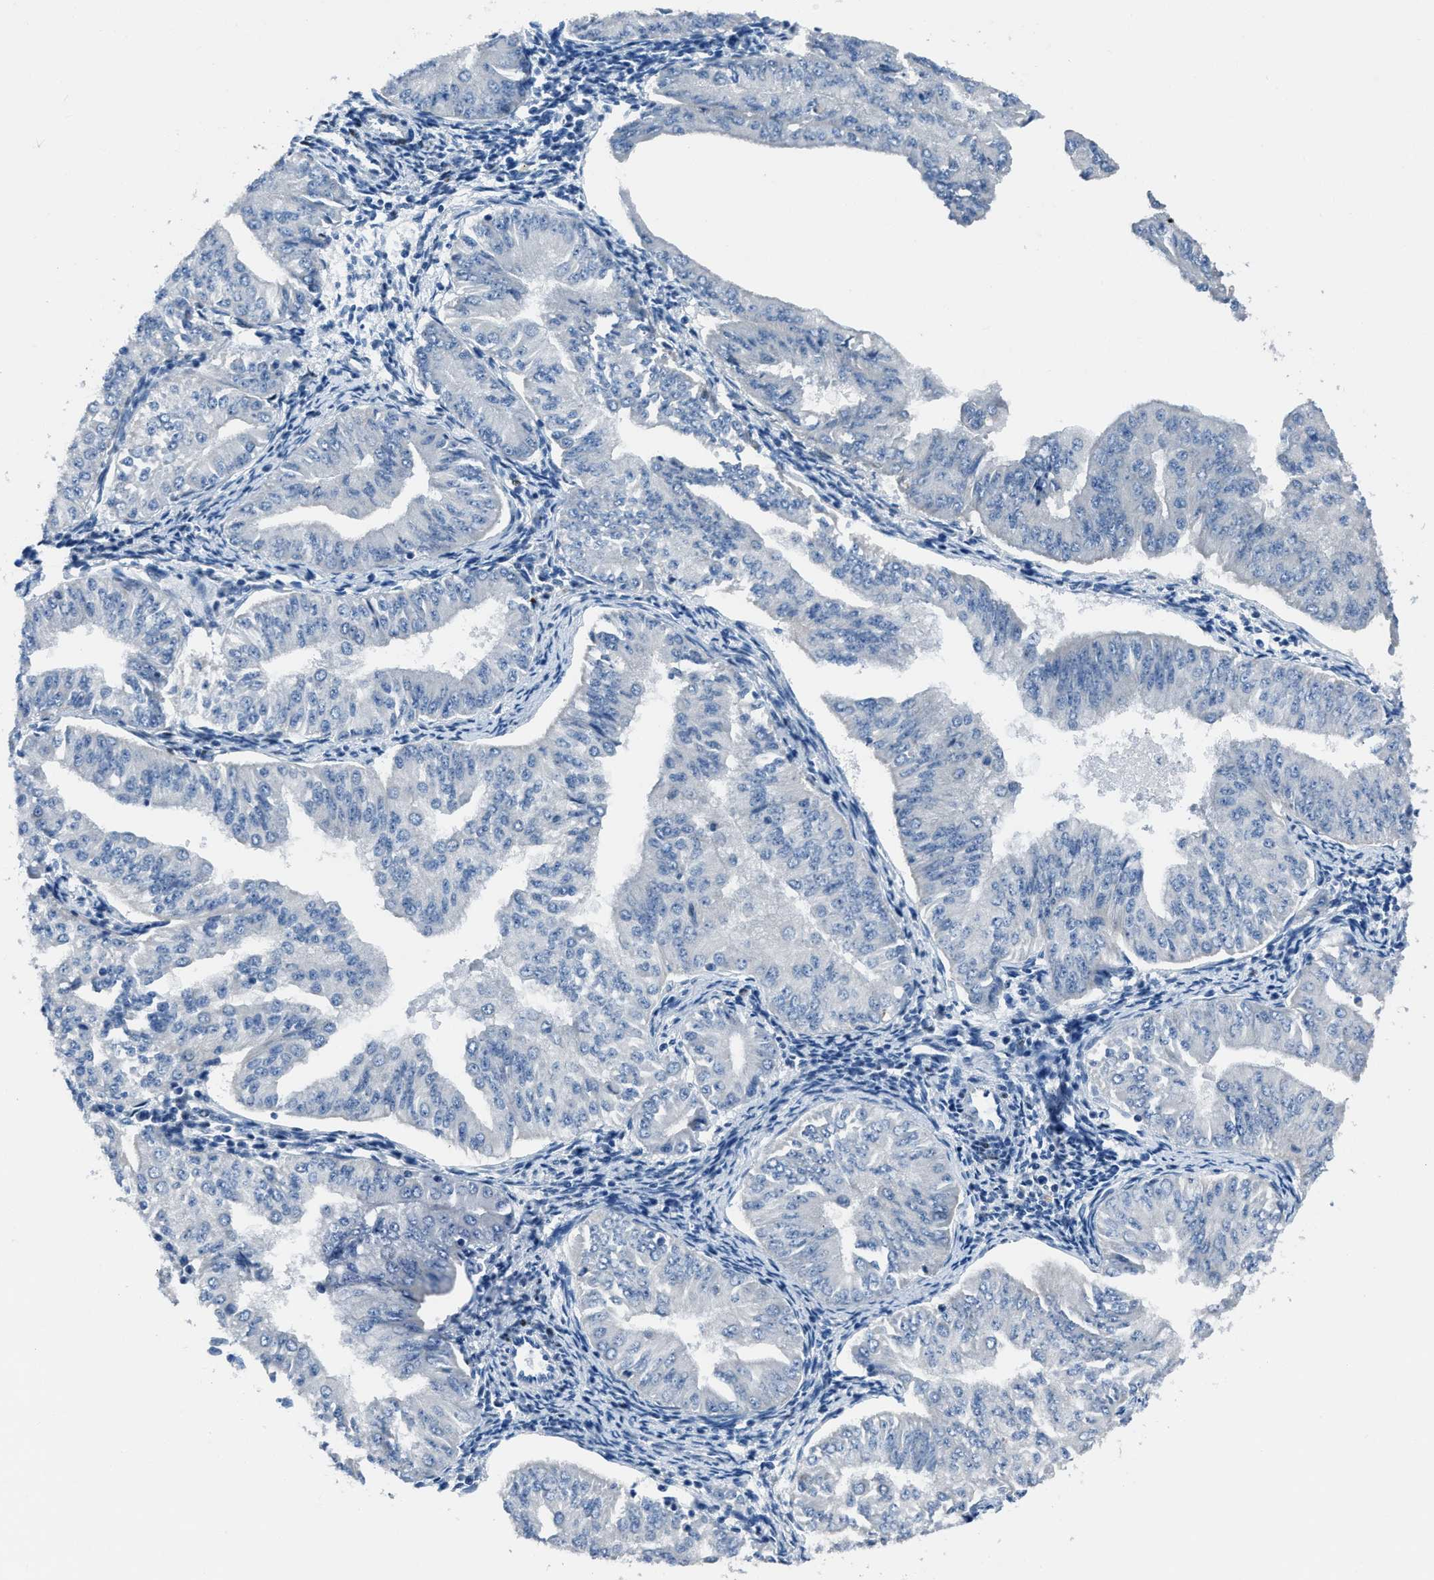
{"staining": {"intensity": "negative", "quantity": "none", "location": "none"}, "tissue": "endometrial cancer", "cell_type": "Tumor cells", "image_type": "cancer", "snomed": [{"axis": "morphology", "description": "Normal tissue, NOS"}, {"axis": "morphology", "description": "Adenocarcinoma, NOS"}, {"axis": "topography", "description": "Endometrium"}], "caption": "IHC histopathology image of neoplastic tissue: endometrial cancer (adenocarcinoma) stained with DAB (3,3'-diaminobenzidine) shows no significant protein staining in tumor cells. (IHC, brightfield microscopy, high magnification).", "gene": "EGR1", "patient": {"sex": "female", "age": 53}}